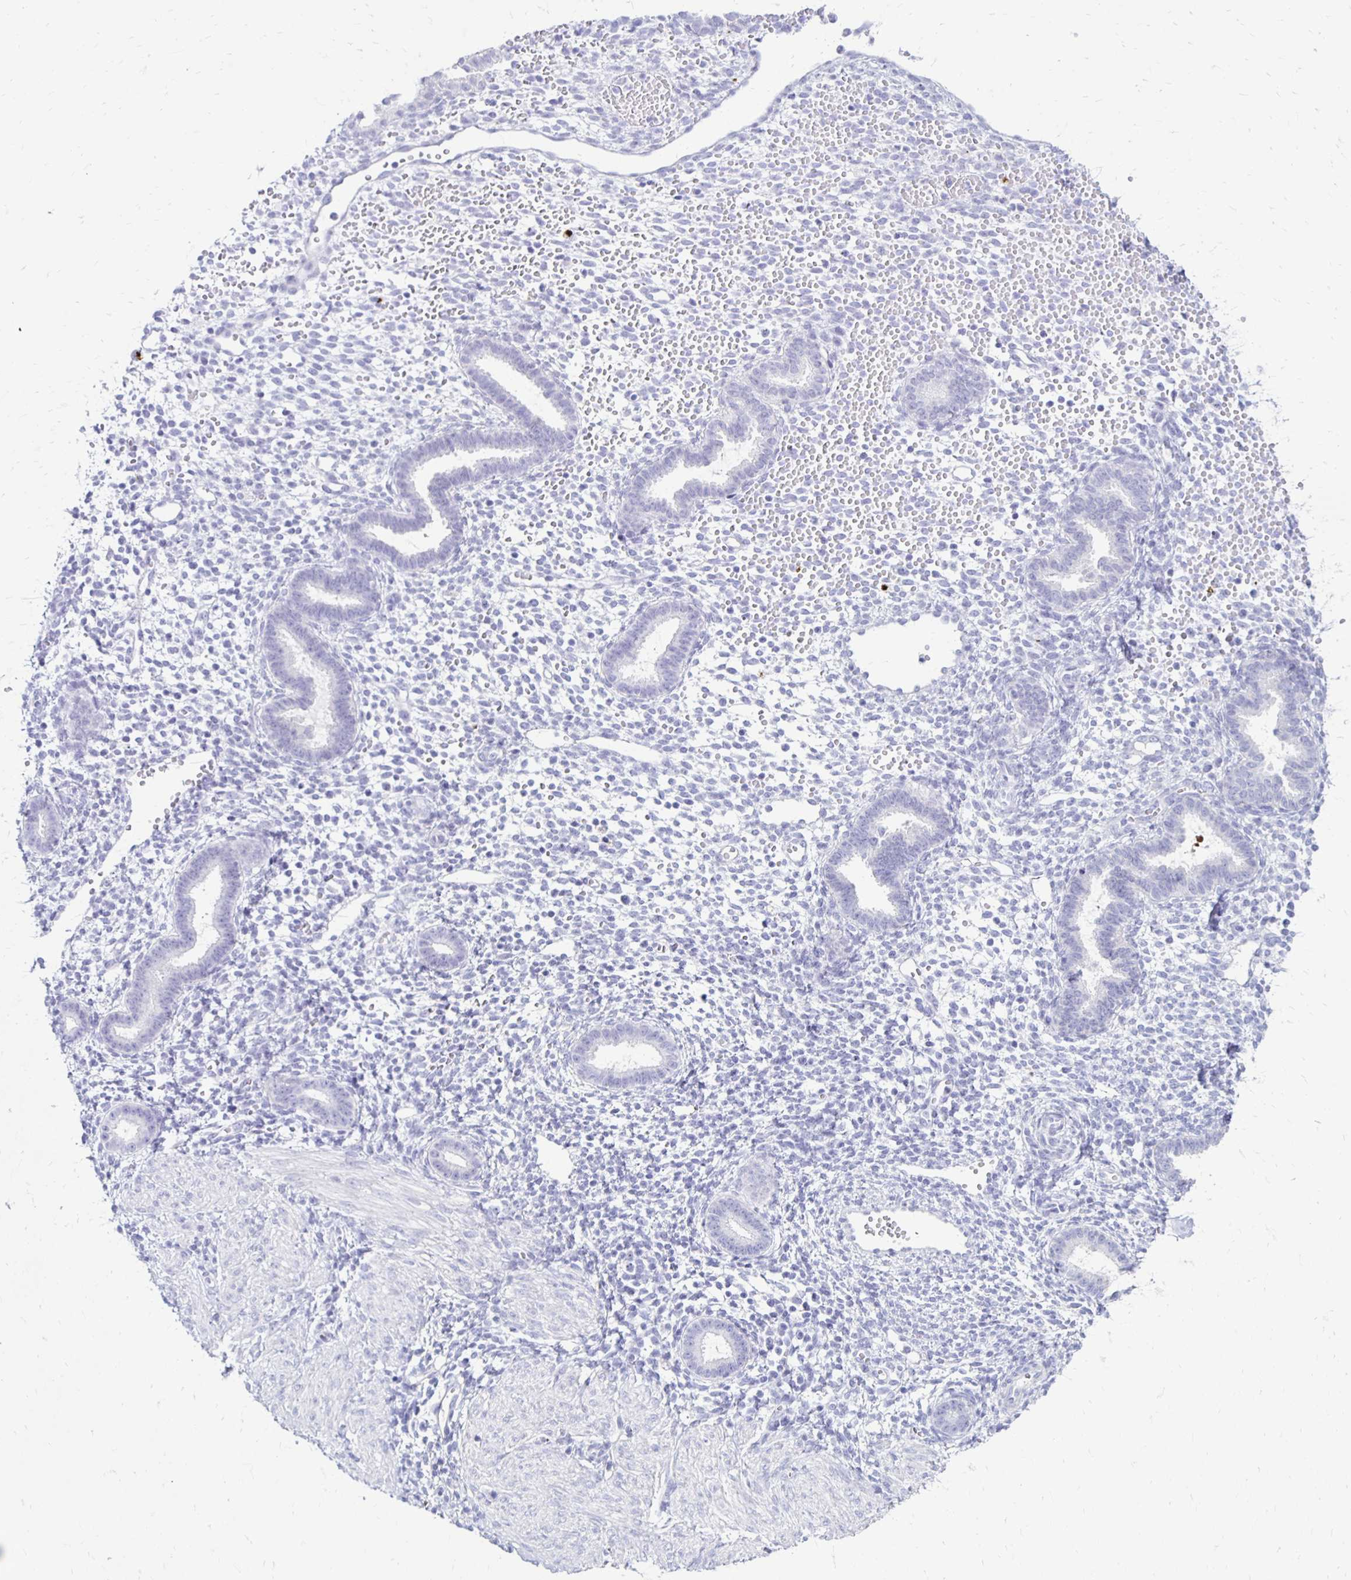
{"staining": {"intensity": "negative", "quantity": "none", "location": "none"}, "tissue": "endometrium", "cell_type": "Cells in endometrial stroma", "image_type": "normal", "snomed": [{"axis": "morphology", "description": "Normal tissue, NOS"}, {"axis": "topography", "description": "Endometrium"}], "caption": "DAB (3,3'-diaminobenzidine) immunohistochemical staining of normal human endometrium exhibits no significant staining in cells in endometrial stroma.", "gene": "RYR1", "patient": {"sex": "female", "age": 36}}